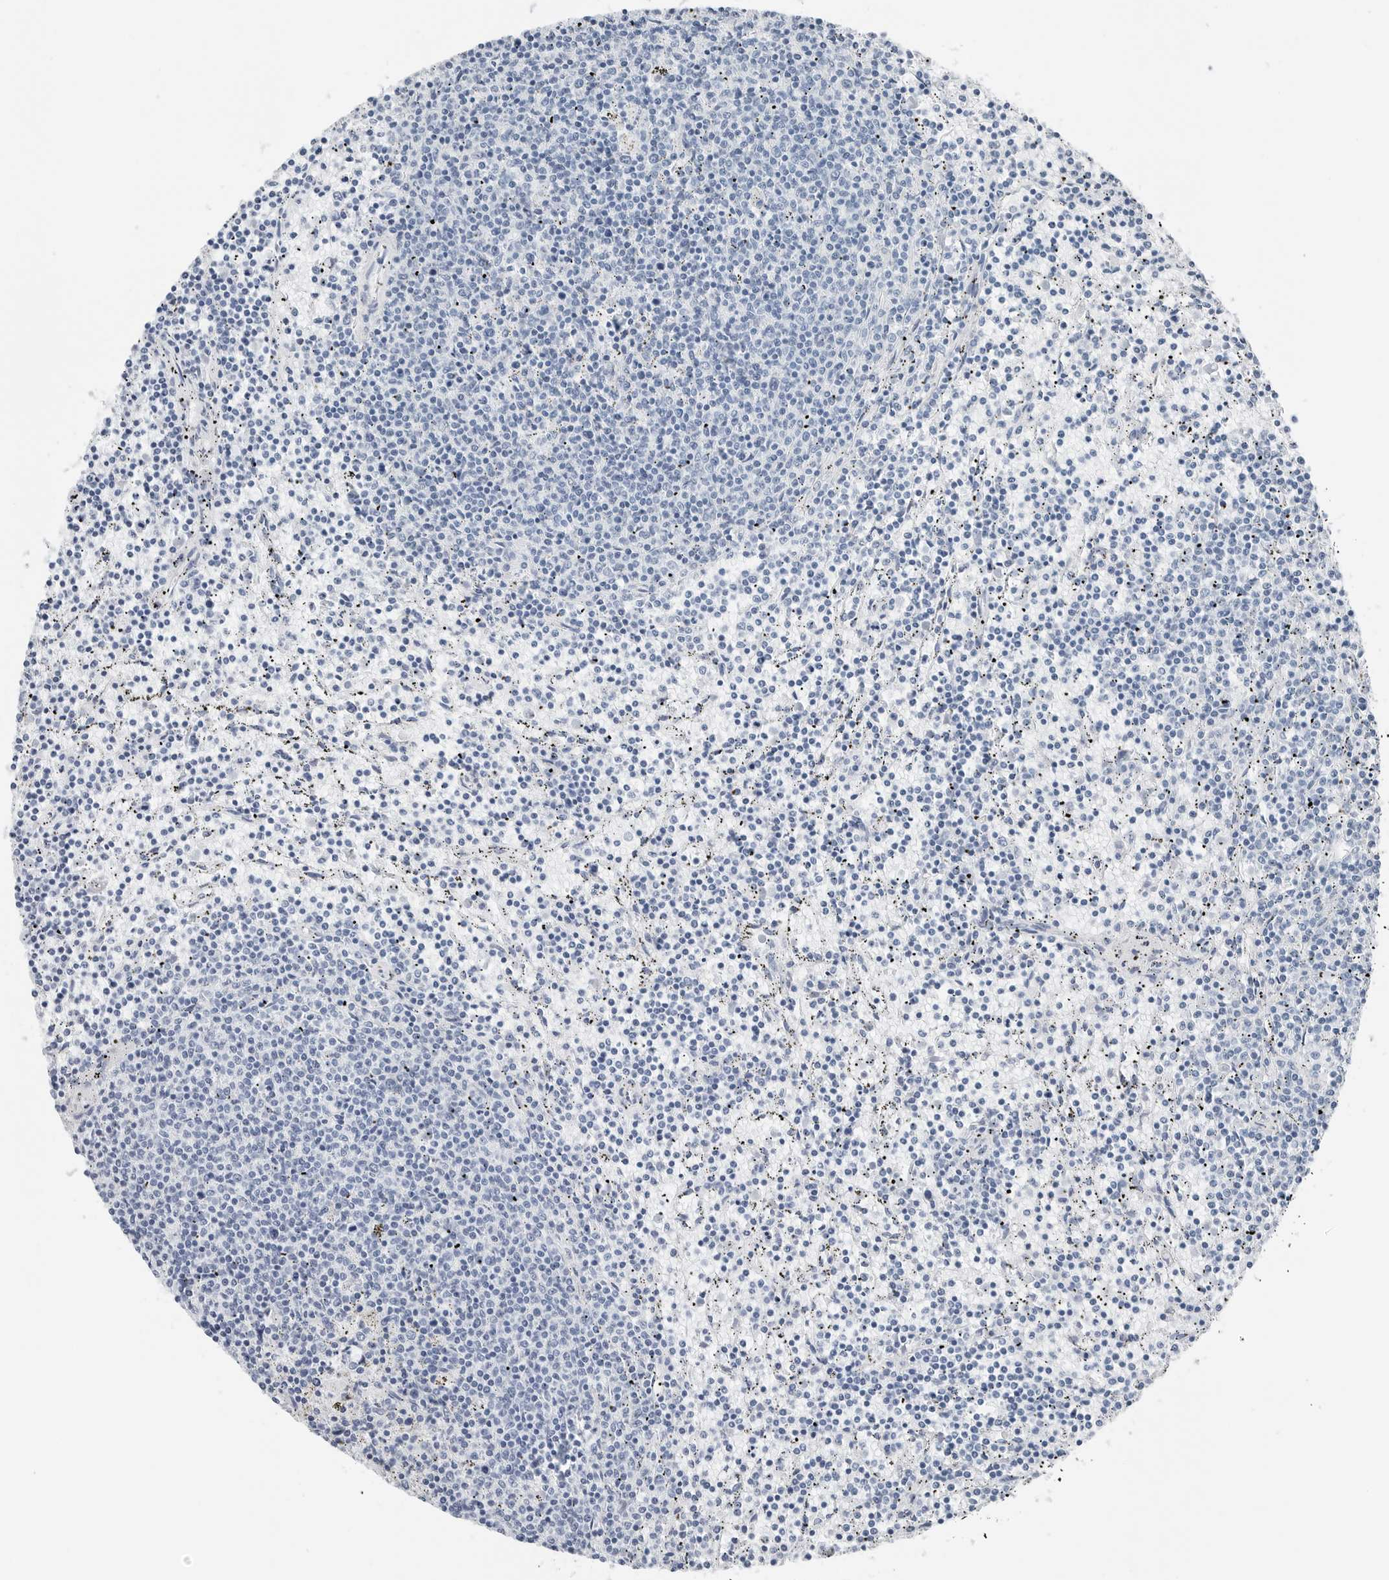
{"staining": {"intensity": "negative", "quantity": "none", "location": "none"}, "tissue": "lymphoma", "cell_type": "Tumor cells", "image_type": "cancer", "snomed": [{"axis": "morphology", "description": "Malignant lymphoma, non-Hodgkin's type, Low grade"}, {"axis": "topography", "description": "Spleen"}], "caption": "This photomicrograph is of lymphoma stained with IHC to label a protein in brown with the nuclei are counter-stained blue. There is no expression in tumor cells.", "gene": "SLPI", "patient": {"sex": "female", "age": 50}}